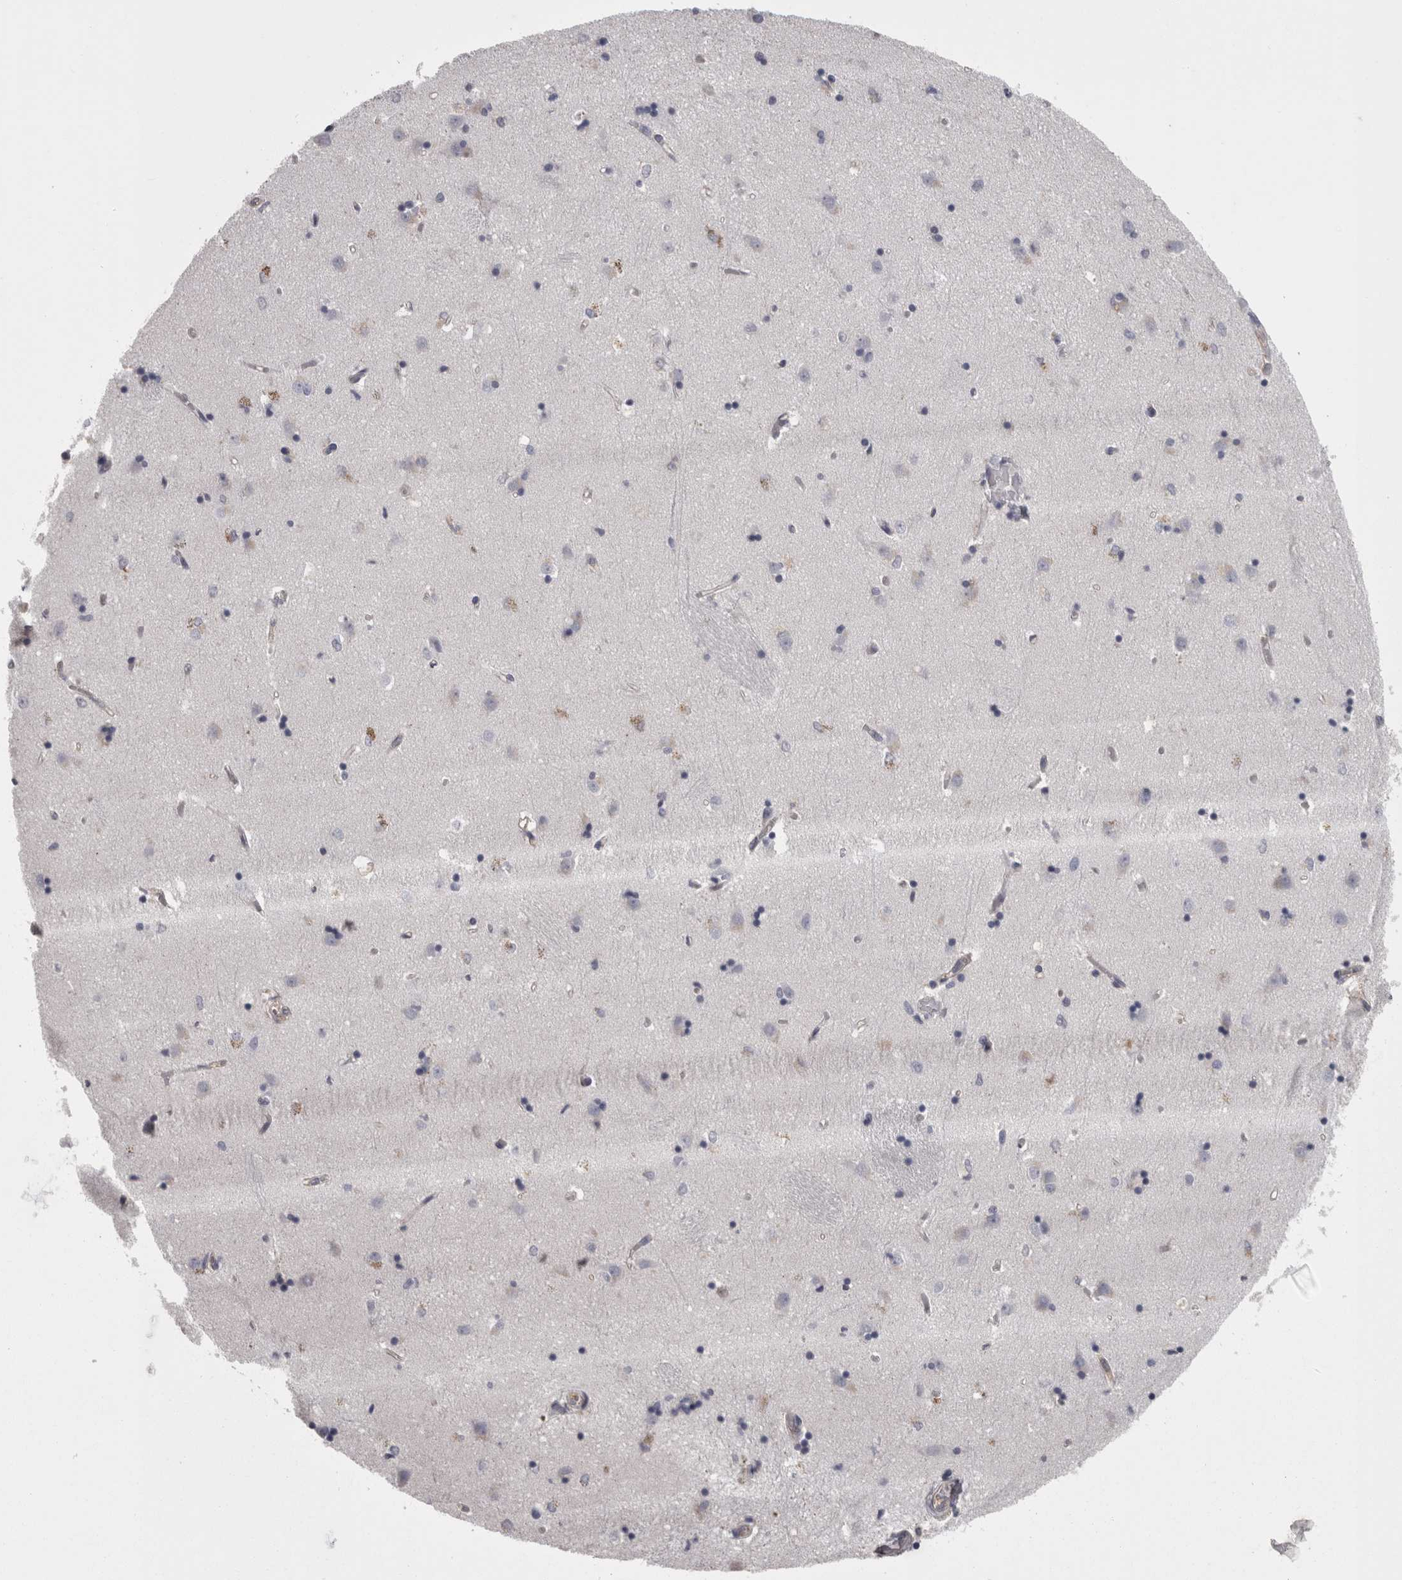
{"staining": {"intensity": "negative", "quantity": "none", "location": "none"}, "tissue": "caudate", "cell_type": "Glial cells", "image_type": "normal", "snomed": [{"axis": "morphology", "description": "Normal tissue, NOS"}, {"axis": "topography", "description": "Lateral ventricle wall"}], "caption": "Glial cells show no significant staining in normal caudate. (Stains: DAB (3,3'-diaminobenzidine) immunohistochemistry (IHC) with hematoxylin counter stain, Microscopy: brightfield microscopy at high magnification).", "gene": "LYZL6", "patient": {"sex": "male", "age": 45}}